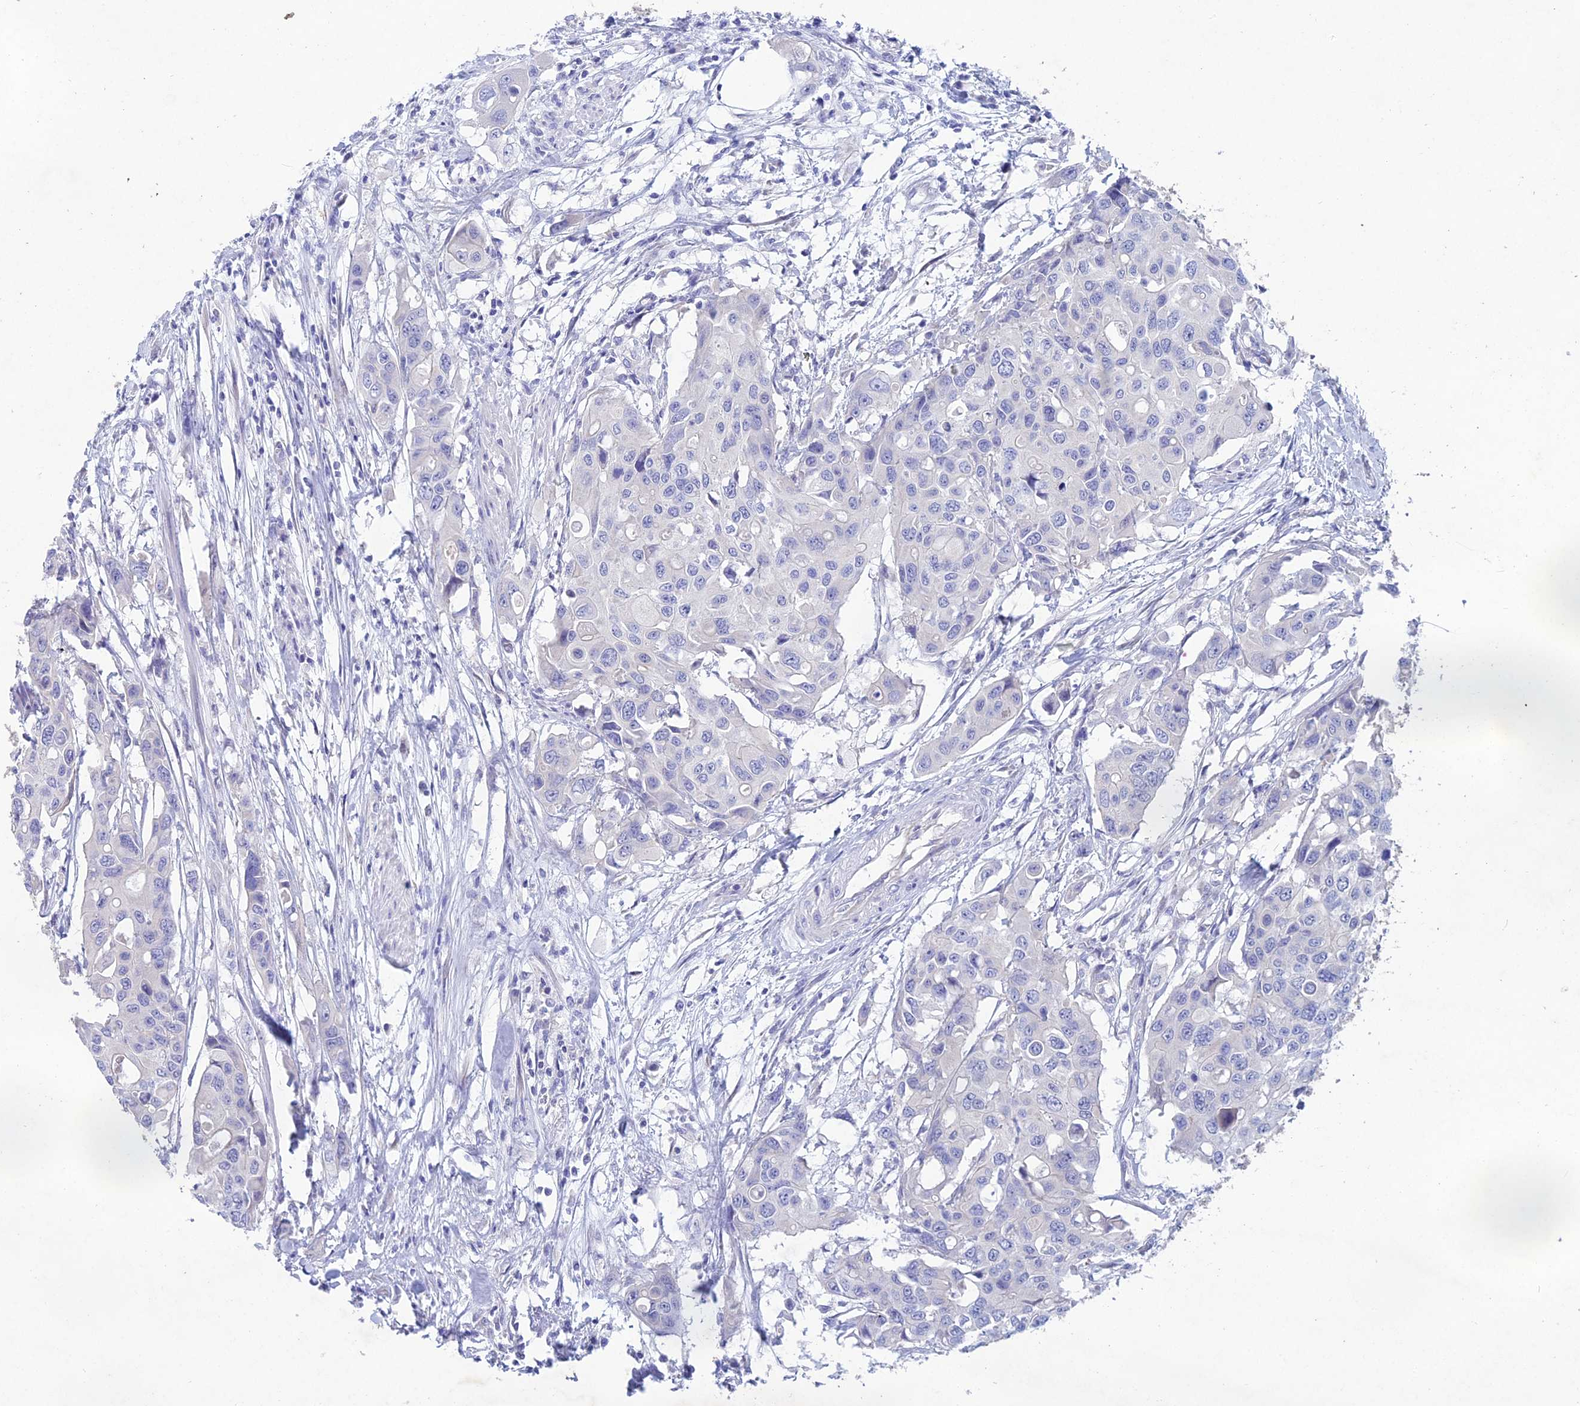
{"staining": {"intensity": "negative", "quantity": "none", "location": "none"}, "tissue": "colorectal cancer", "cell_type": "Tumor cells", "image_type": "cancer", "snomed": [{"axis": "morphology", "description": "Adenocarcinoma, NOS"}, {"axis": "topography", "description": "Colon"}], "caption": "High magnification brightfield microscopy of colorectal cancer stained with DAB (brown) and counterstained with hematoxylin (blue): tumor cells show no significant positivity.", "gene": "BTBD19", "patient": {"sex": "male", "age": 77}}